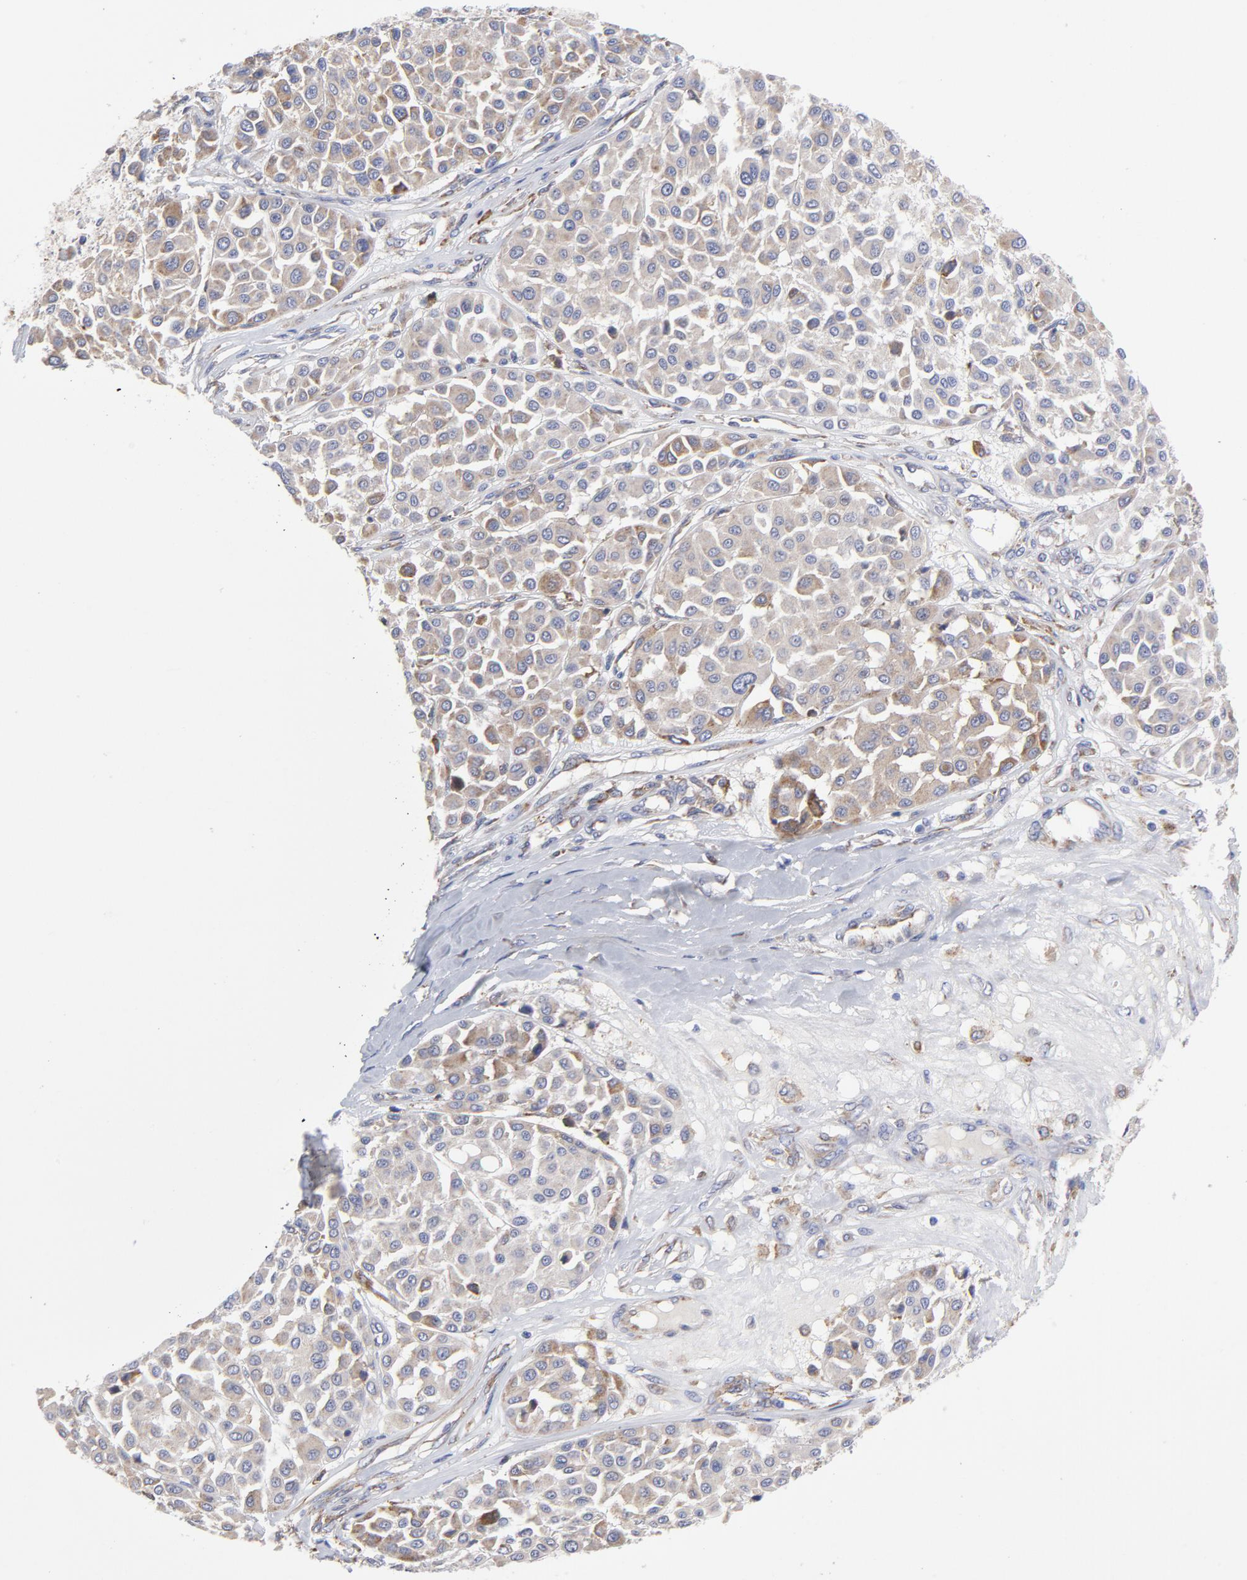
{"staining": {"intensity": "weak", "quantity": "<25%", "location": "cytoplasmic/membranous"}, "tissue": "melanoma", "cell_type": "Tumor cells", "image_type": "cancer", "snomed": [{"axis": "morphology", "description": "Malignant melanoma, Metastatic site"}, {"axis": "topography", "description": "Soft tissue"}], "caption": "This is an immunohistochemistry (IHC) photomicrograph of melanoma. There is no expression in tumor cells.", "gene": "RAPGEF3", "patient": {"sex": "male", "age": 41}}